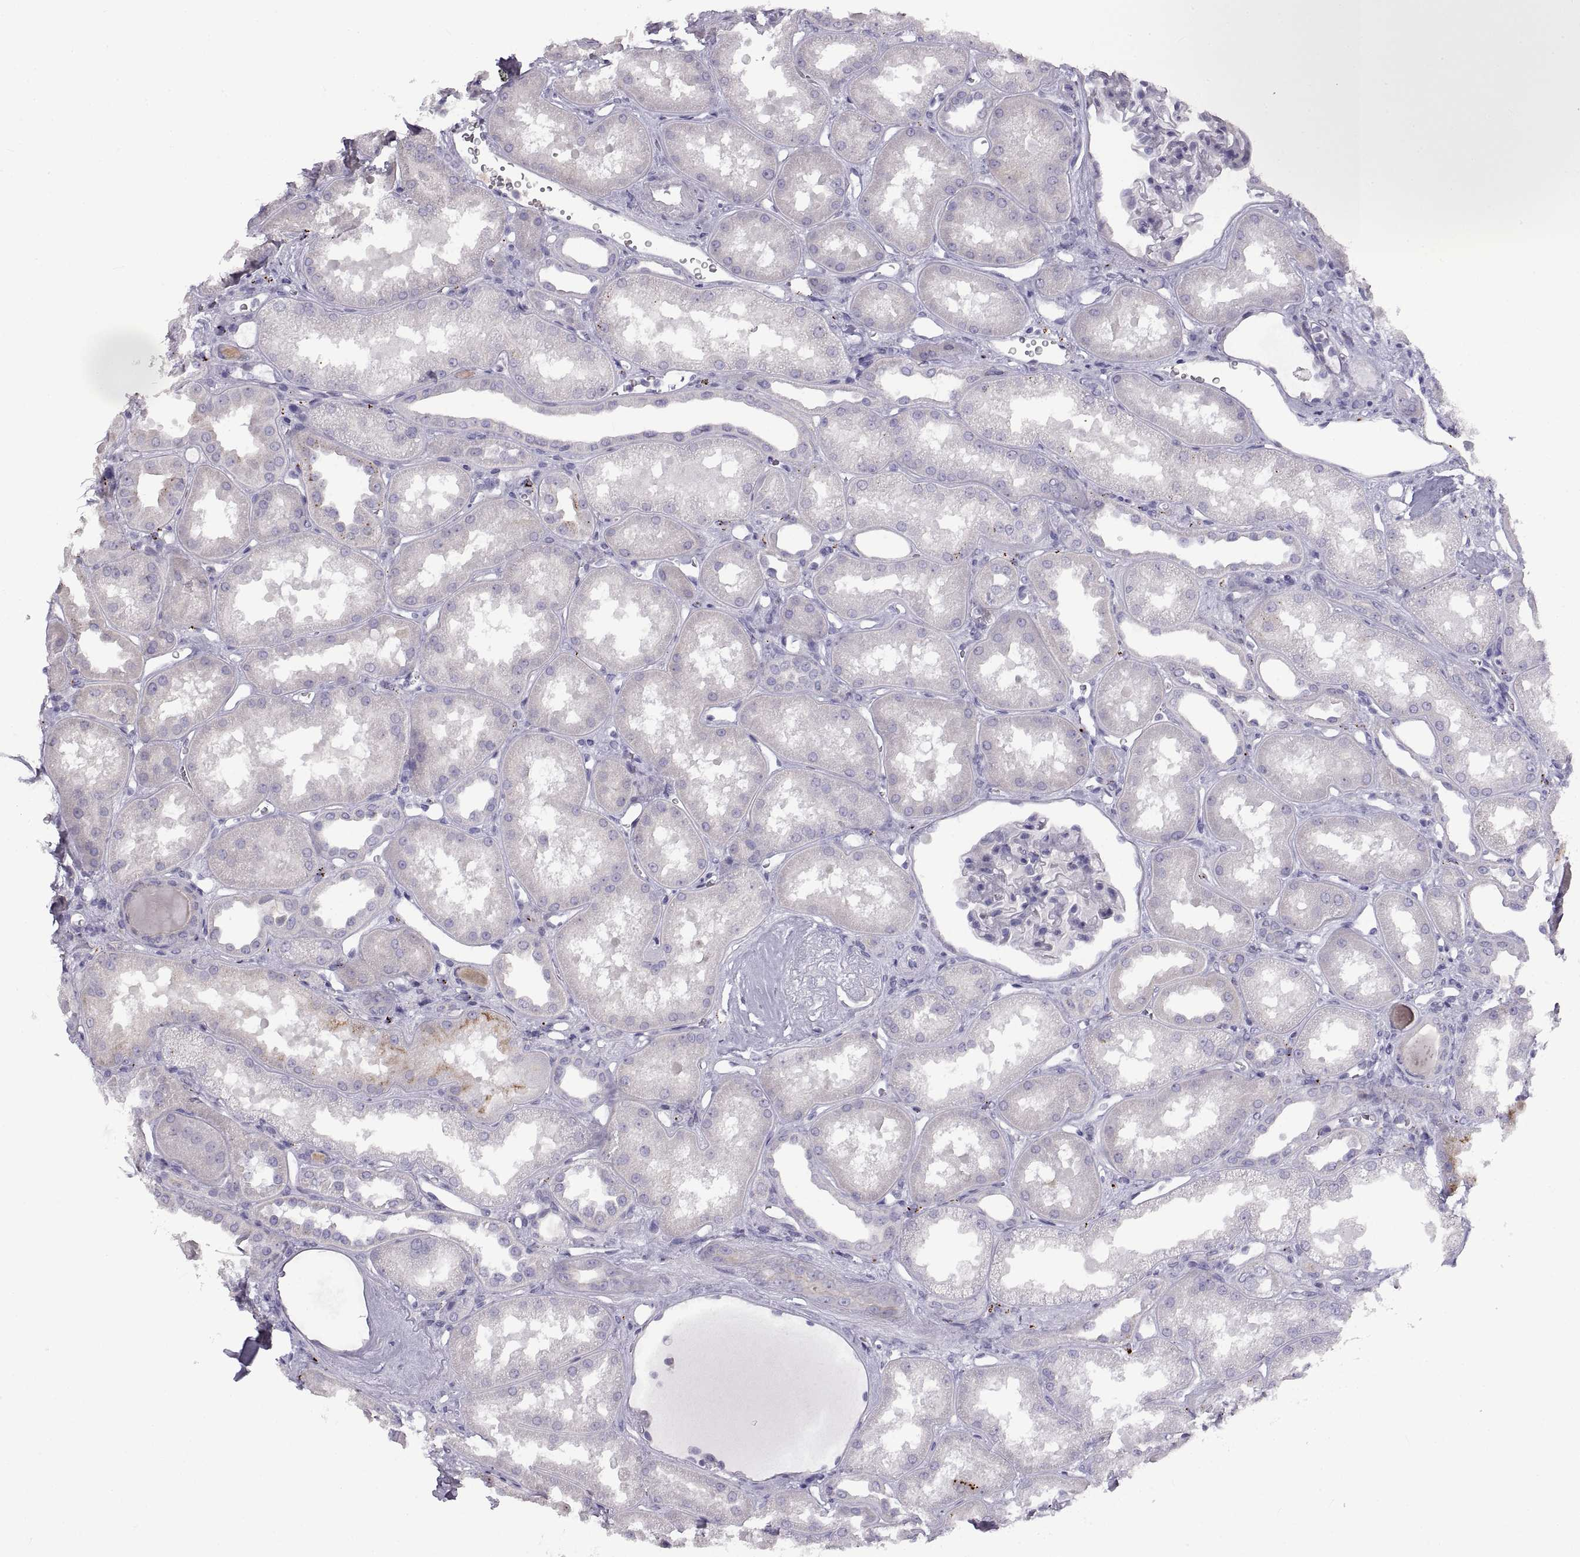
{"staining": {"intensity": "negative", "quantity": "none", "location": "none"}, "tissue": "kidney", "cell_type": "Cells in glomeruli", "image_type": "normal", "snomed": [{"axis": "morphology", "description": "Normal tissue, NOS"}, {"axis": "topography", "description": "Kidney"}], "caption": "Cells in glomeruli show no significant protein positivity in benign kidney. Brightfield microscopy of immunohistochemistry (IHC) stained with DAB (brown) and hematoxylin (blue), captured at high magnification.", "gene": "CRYBB3", "patient": {"sex": "male", "age": 61}}